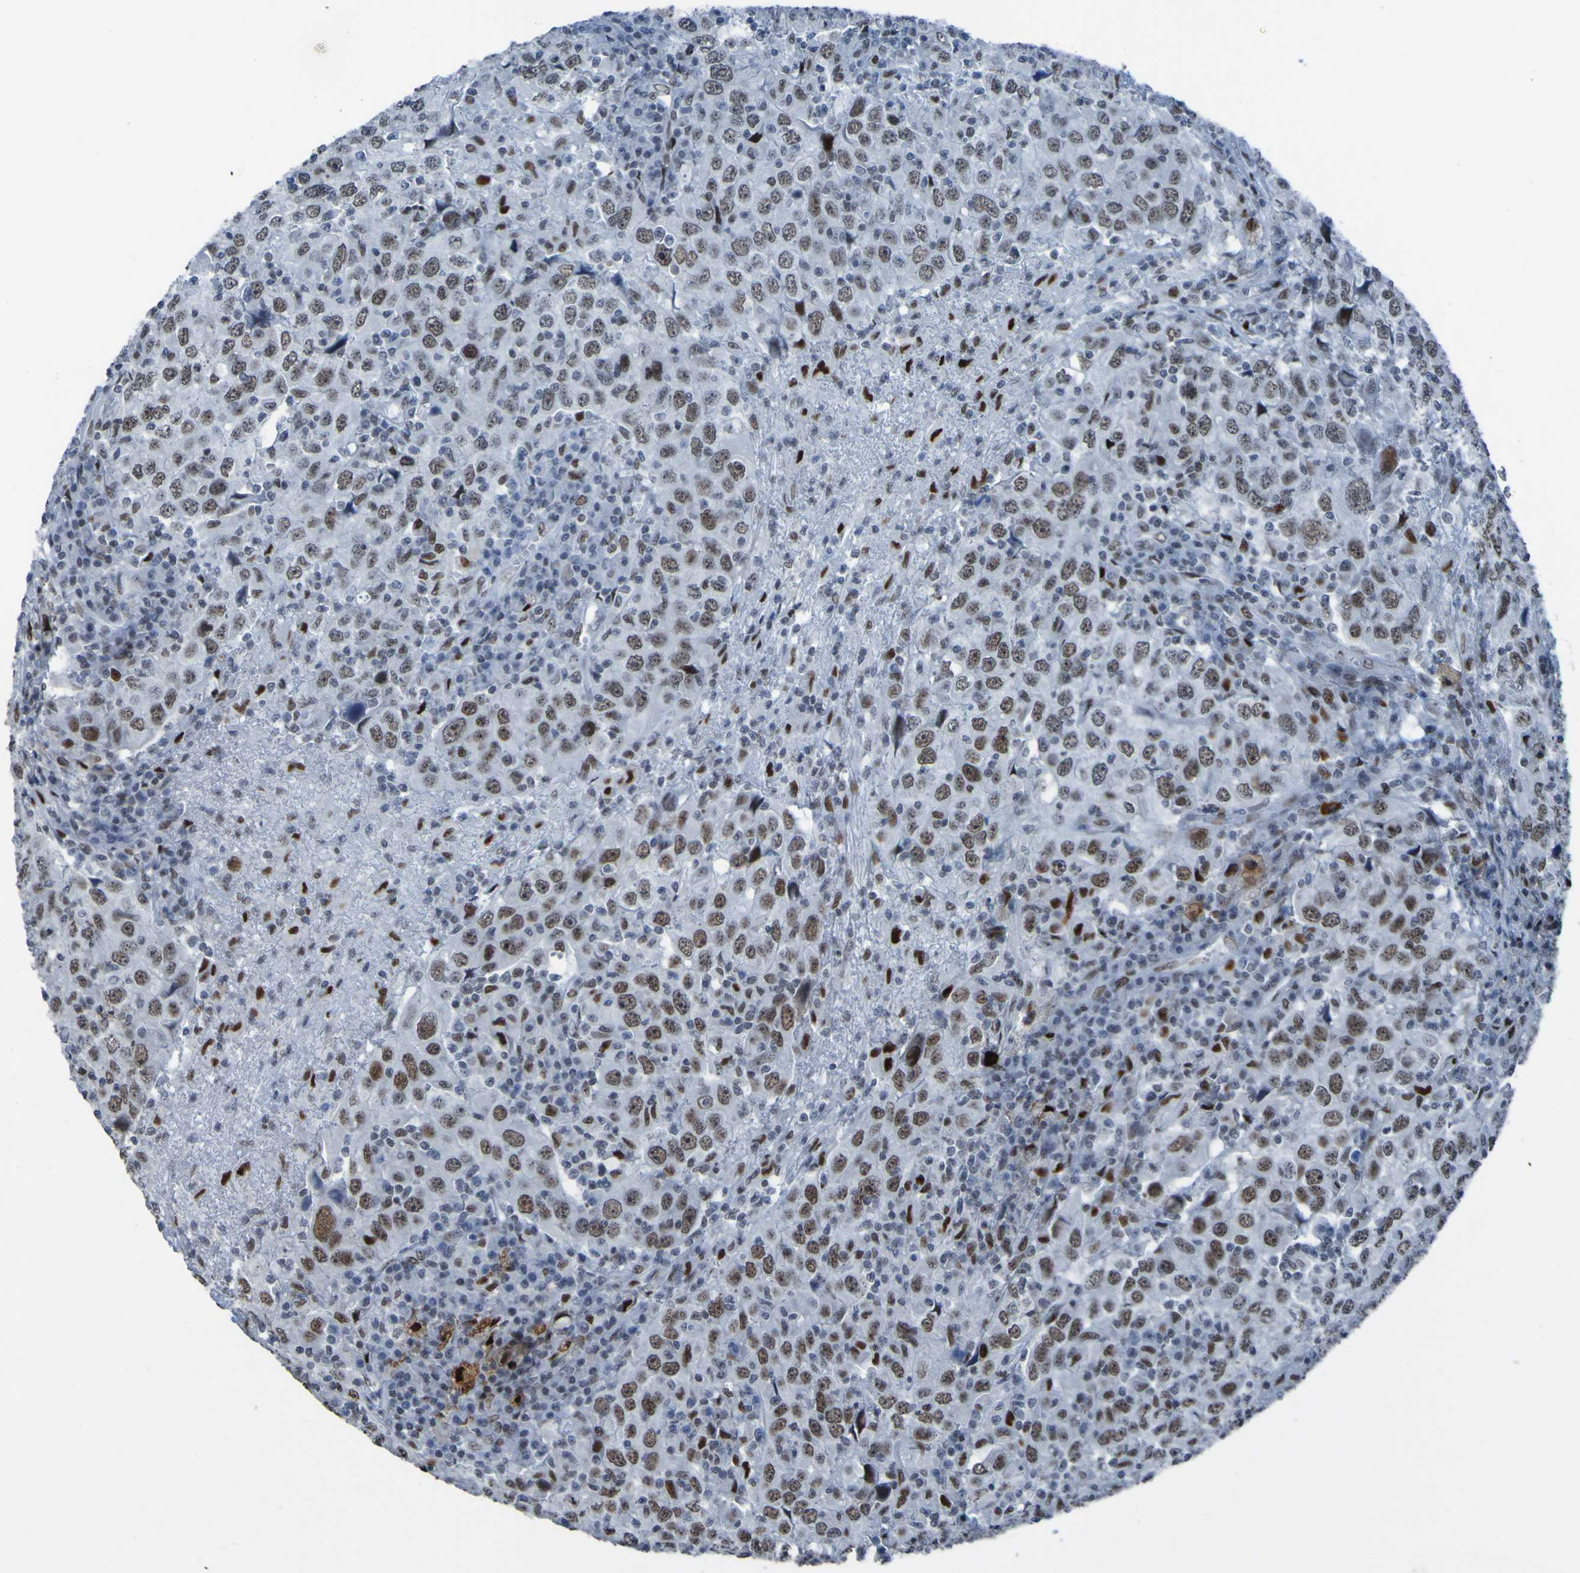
{"staining": {"intensity": "moderate", "quantity": ">75%", "location": "nuclear"}, "tissue": "head and neck cancer", "cell_type": "Tumor cells", "image_type": "cancer", "snomed": [{"axis": "morphology", "description": "Adenocarcinoma, NOS"}, {"axis": "topography", "description": "Salivary gland"}, {"axis": "topography", "description": "Head-Neck"}], "caption": "Head and neck adenocarcinoma stained with IHC exhibits moderate nuclear positivity in approximately >75% of tumor cells.", "gene": "PHF2", "patient": {"sex": "female", "age": 65}}